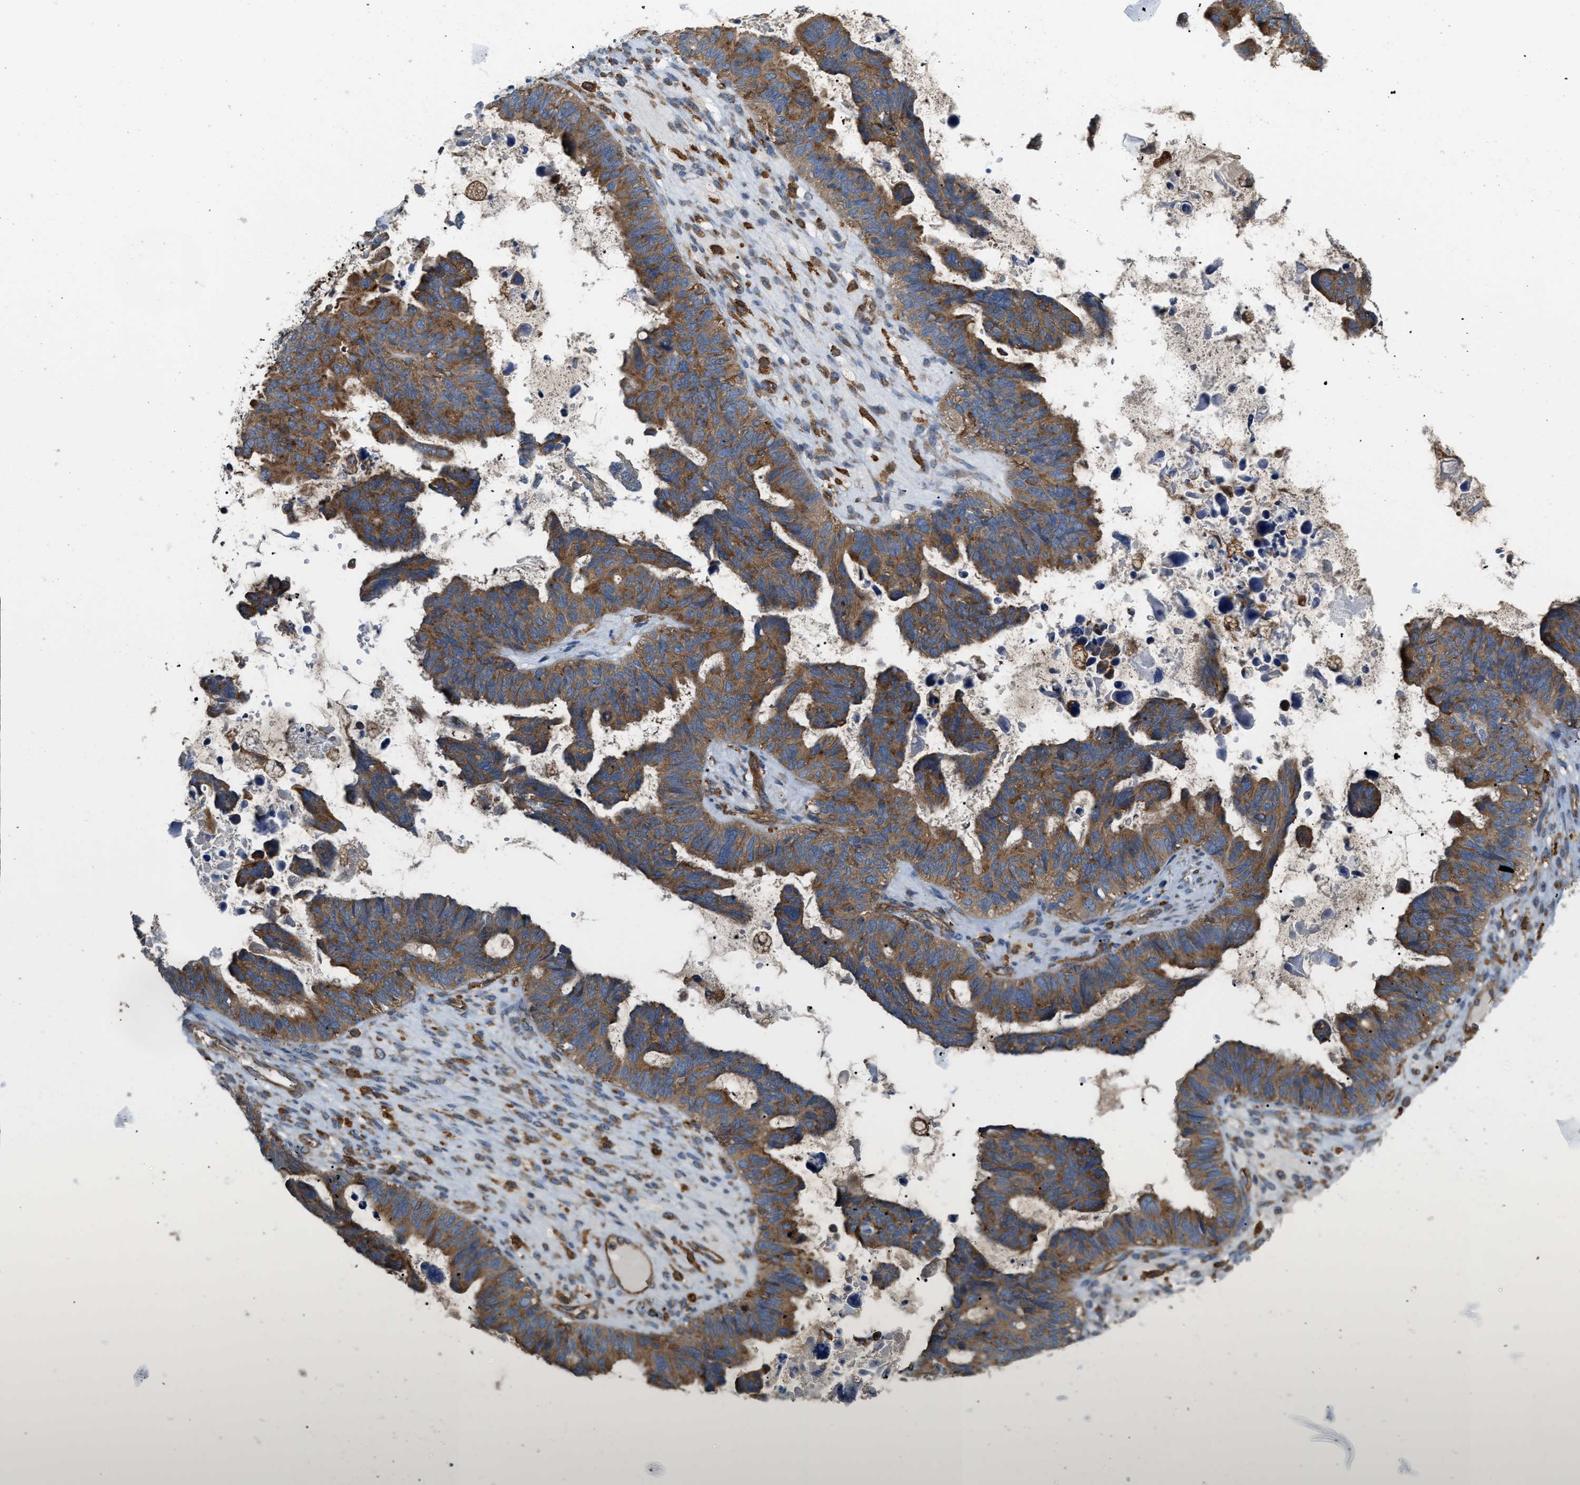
{"staining": {"intensity": "strong", "quantity": ">75%", "location": "cytoplasmic/membranous"}, "tissue": "ovarian cancer", "cell_type": "Tumor cells", "image_type": "cancer", "snomed": [{"axis": "morphology", "description": "Cystadenocarcinoma, serous, NOS"}, {"axis": "topography", "description": "Ovary"}], "caption": "Ovarian cancer (serous cystadenocarcinoma) stained for a protein (brown) demonstrates strong cytoplasmic/membranous positive staining in about >75% of tumor cells.", "gene": "PICALM", "patient": {"sex": "female", "age": 79}}